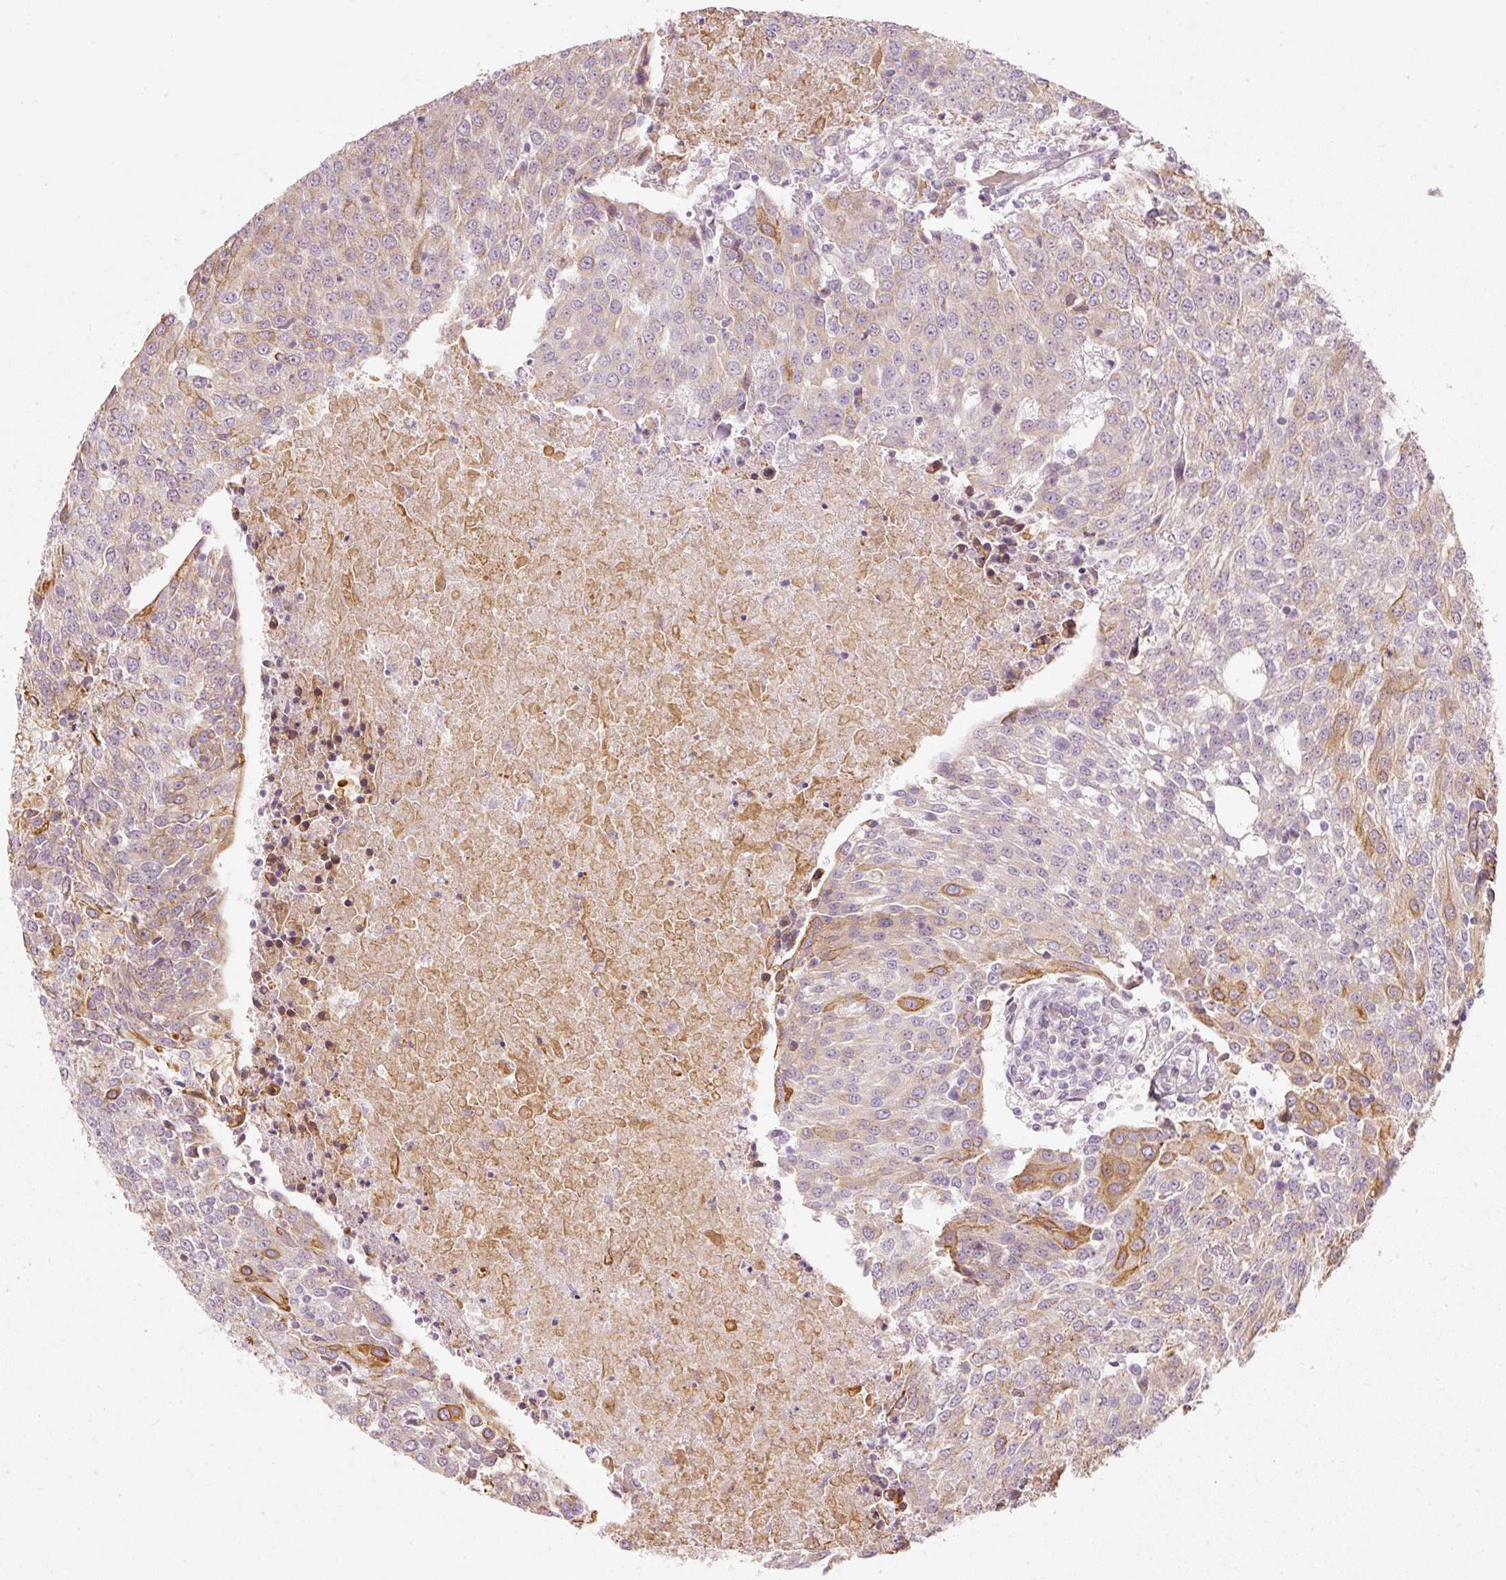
{"staining": {"intensity": "moderate", "quantity": "<25%", "location": "cytoplasmic/membranous"}, "tissue": "urothelial cancer", "cell_type": "Tumor cells", "image_type": "cancer", "snomed": [{"axis": "morphology", "description": "Urothelial carcinoma, High grade"}, {"axis": "topography", "description": "Urinary bladder"}], "caption": "This image demonstrates urothelial cancer stained with immunohistochemistry to label a protein in brown. The cytoplasmic/membranous of tumor cells show moderate positivity for the protein. Nuclei are counter-stained blue.", "gene": "SLC20A1", "patient": {"sex": "female", "age": 85}}